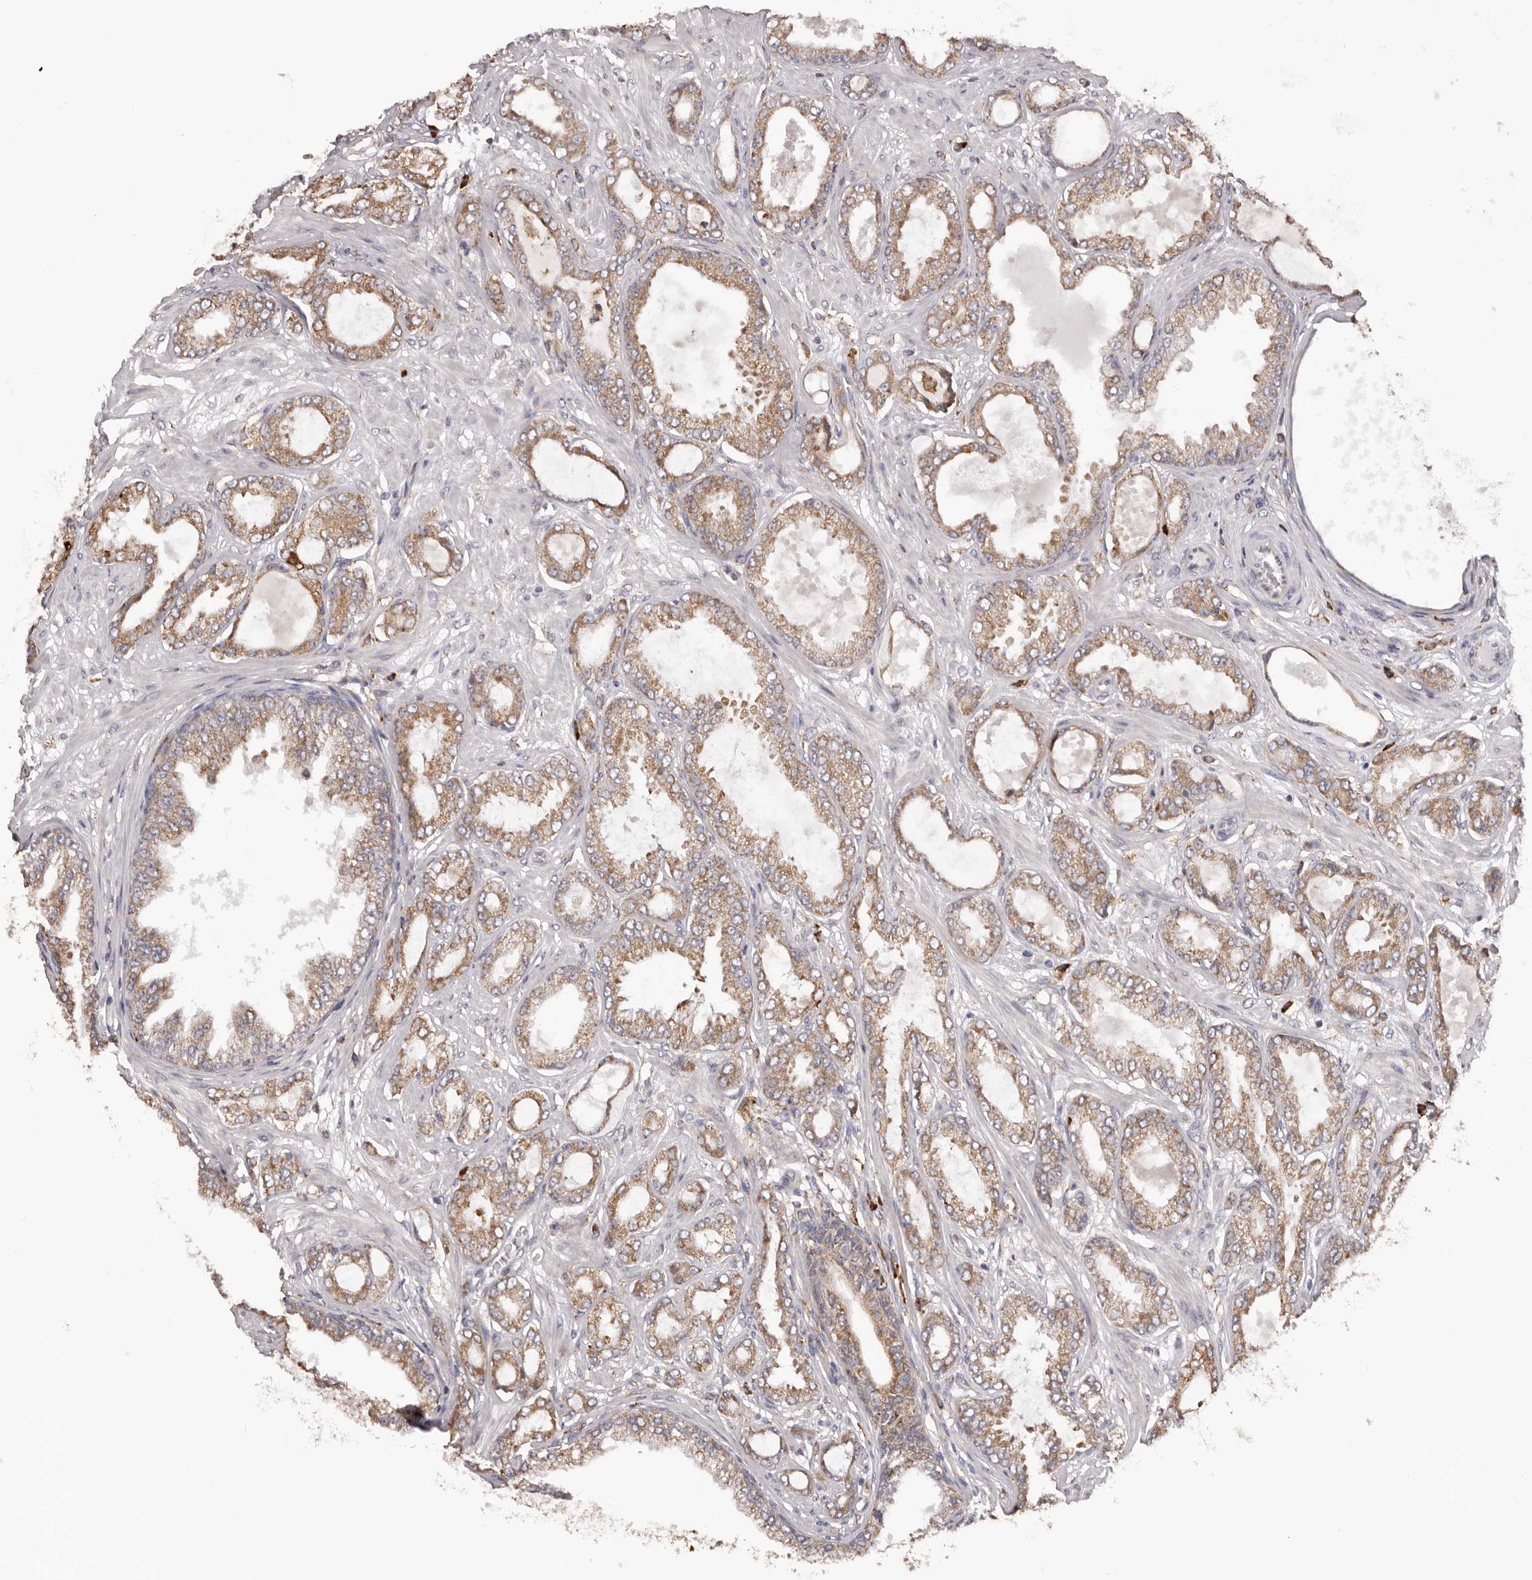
{"staining": {"intensity": "moderate", "quantity": ">75%", "location": "cytoplasmic/membranous"}, "tissue": "prostate cancer", "cell_type": "Tumor cells", "image_type": "cancer", "snomed": [{"axis": "morphology", "description": "Adenocarcinoma, Low grade"}, {"axis": "topography", "description": "Prostate"}], "caption": "There is medium levels of moderate cytoplasmic/membranous staining in tumor cells of prostate cancer, as demonstrated by immunohistochemical staining (brown color).", "gene": "QRSL1", "patient": {"sex": "male", "age": 63}}